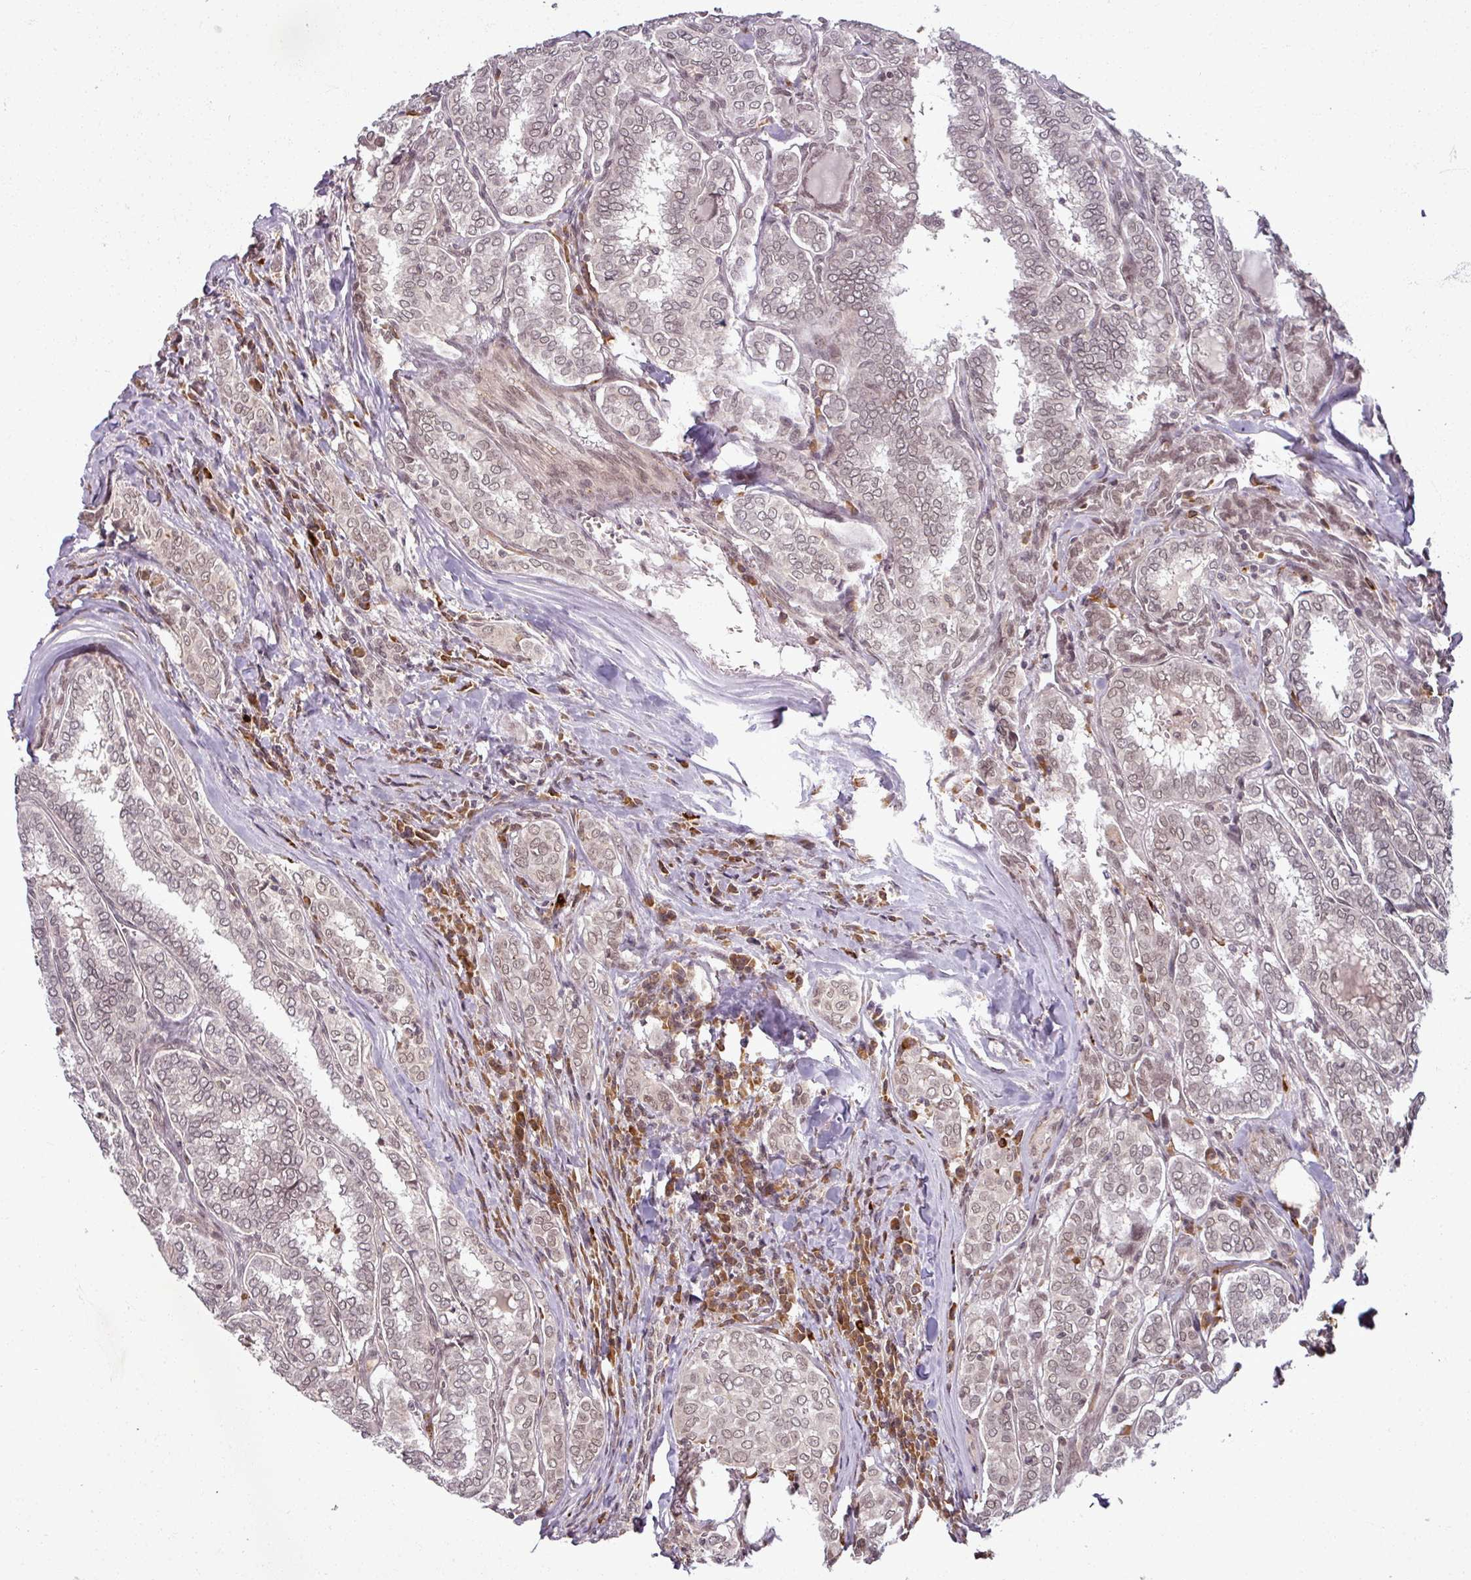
{"staining": {"intensity": "weak", "quantity": "25%-75%", "location": "nuclear"}, "tissue": "thyroid cancer", "cell_type": "Tumor cells", "image_type": "cancer", "snomed": [{"axis": "morphology", "description": "Papillary adenocarcinoma, NOS"}, {"axis": "topography", "description": "Thyroid gland"}], "caption": "A high-resolution image shows IHC staining of thyroid papillary adenocarcinoma, which reveals weak nuclear staining in about 25%-75% of tumor cells.", "gene": "POLR2G", "patient": {"sex": "female", "age": 30}}